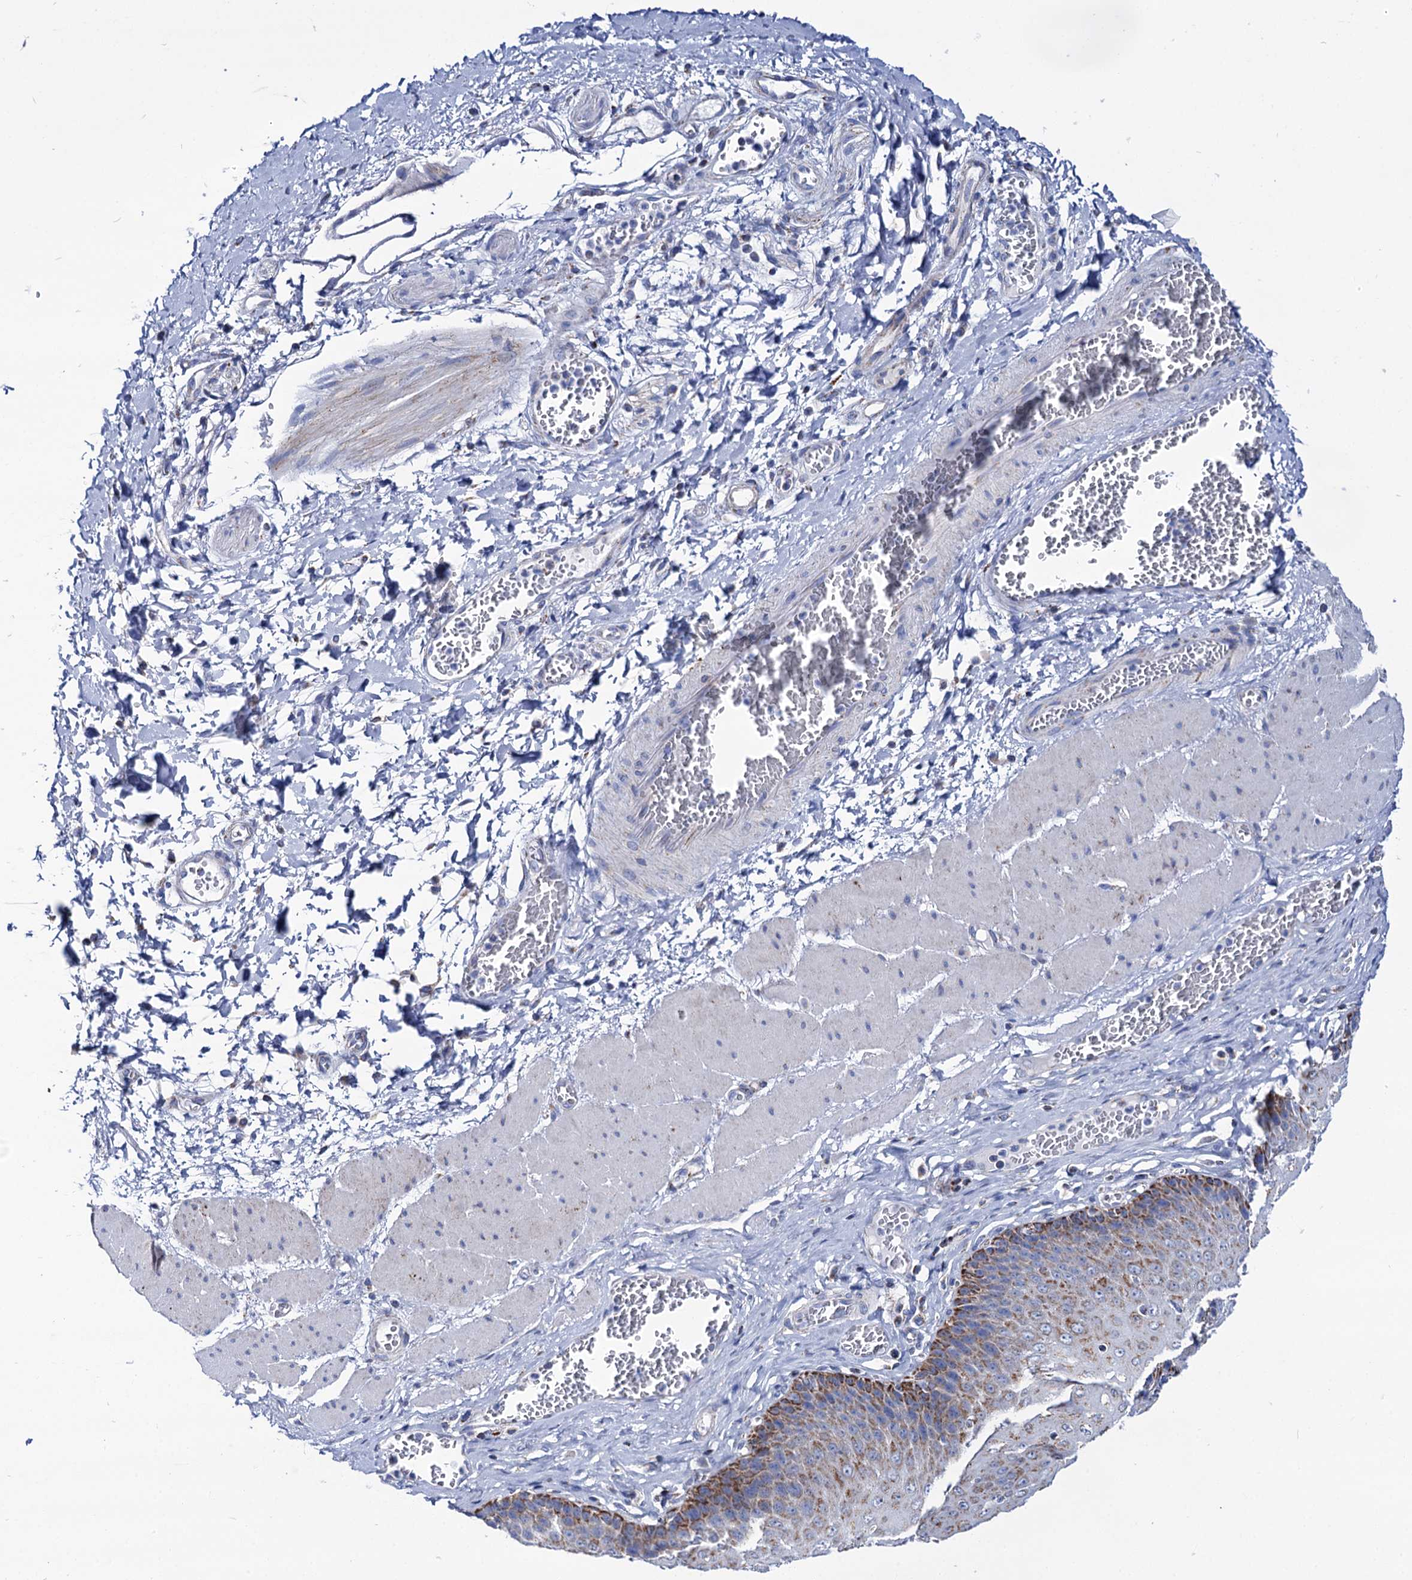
{"staining": {"intensity": "moderate", "quantity": ">75%", "location": "cytoplasmic/membranous"}, "tissue": "esophagus", "cell_type": "Squamous epithelial cells", "image_type": "normal", "snomed": [{"axis": "morphology", "description": "Normal tissue, NOS"}, {"axis": "topography", "description": "Esophagus"}], "caption": "Protein staining of unremarkable esophagus shows moderate cytoplasmic/membranous positivity in about >75% of squamous epithelial cells. (Brightfield microscopy of DAB IHC at high magnification).", "gene": "UBASH3B", "patient": {"sex": "male", "age": 60}}